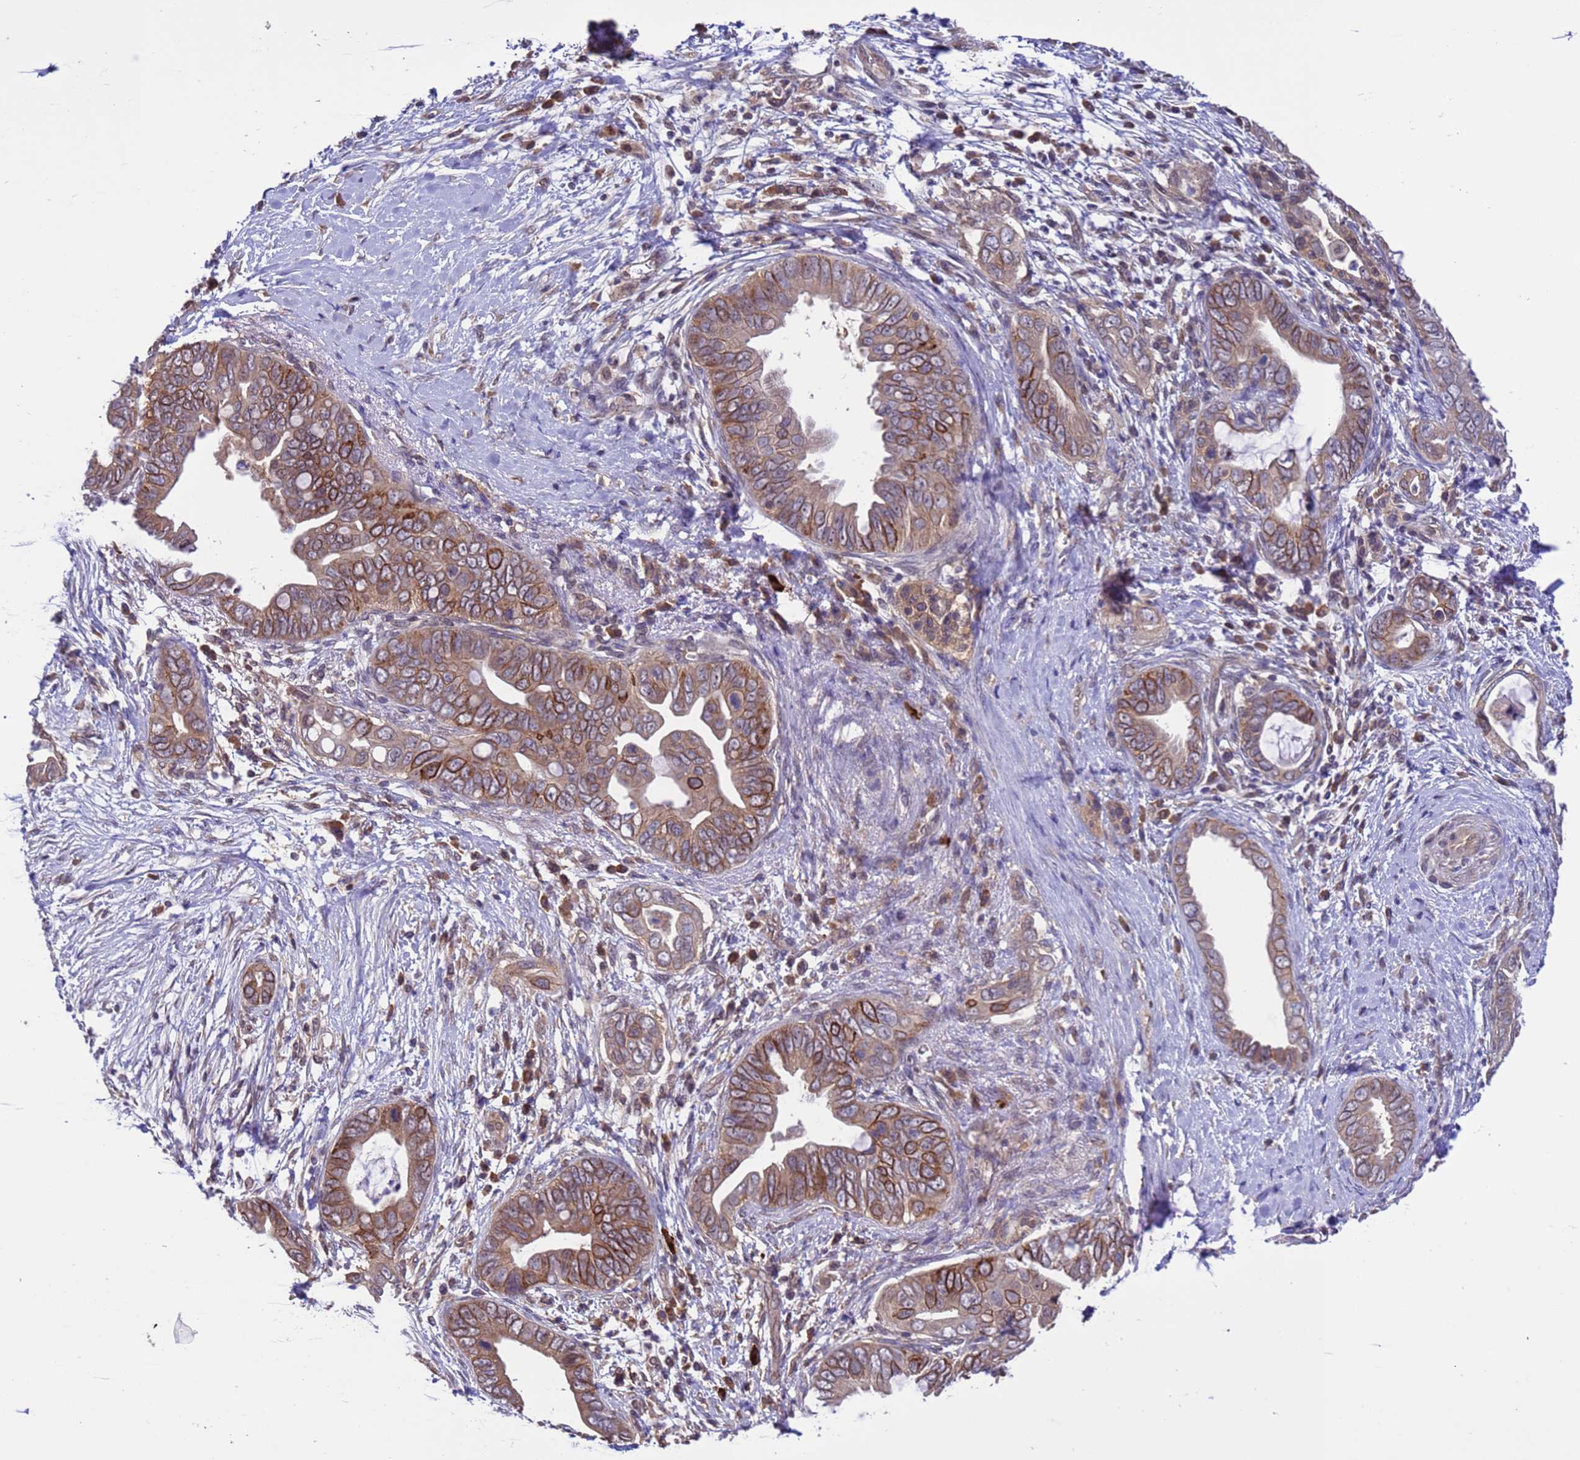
{"staining": {"intensity": "moderate", "quantity": ">75%", "location": "cytoplasmic/membranous"}, "tissue": "pancreatic cancer", "cell_type": "Tumor cells", "image_type": "cancer", "snomed": [{"axis": "morphology", "description": "Adenocarcinoma, NOS"}, {"axis": "topography", "description": "Pancreas"}], "caption": "Human pancreatic cancer (adenocarcinoma) stained with a protein marker demonstrates moderate staining in tumor cells.", "gene": "ZFP69B", "patient": {"sex": "male", "age": 75}}